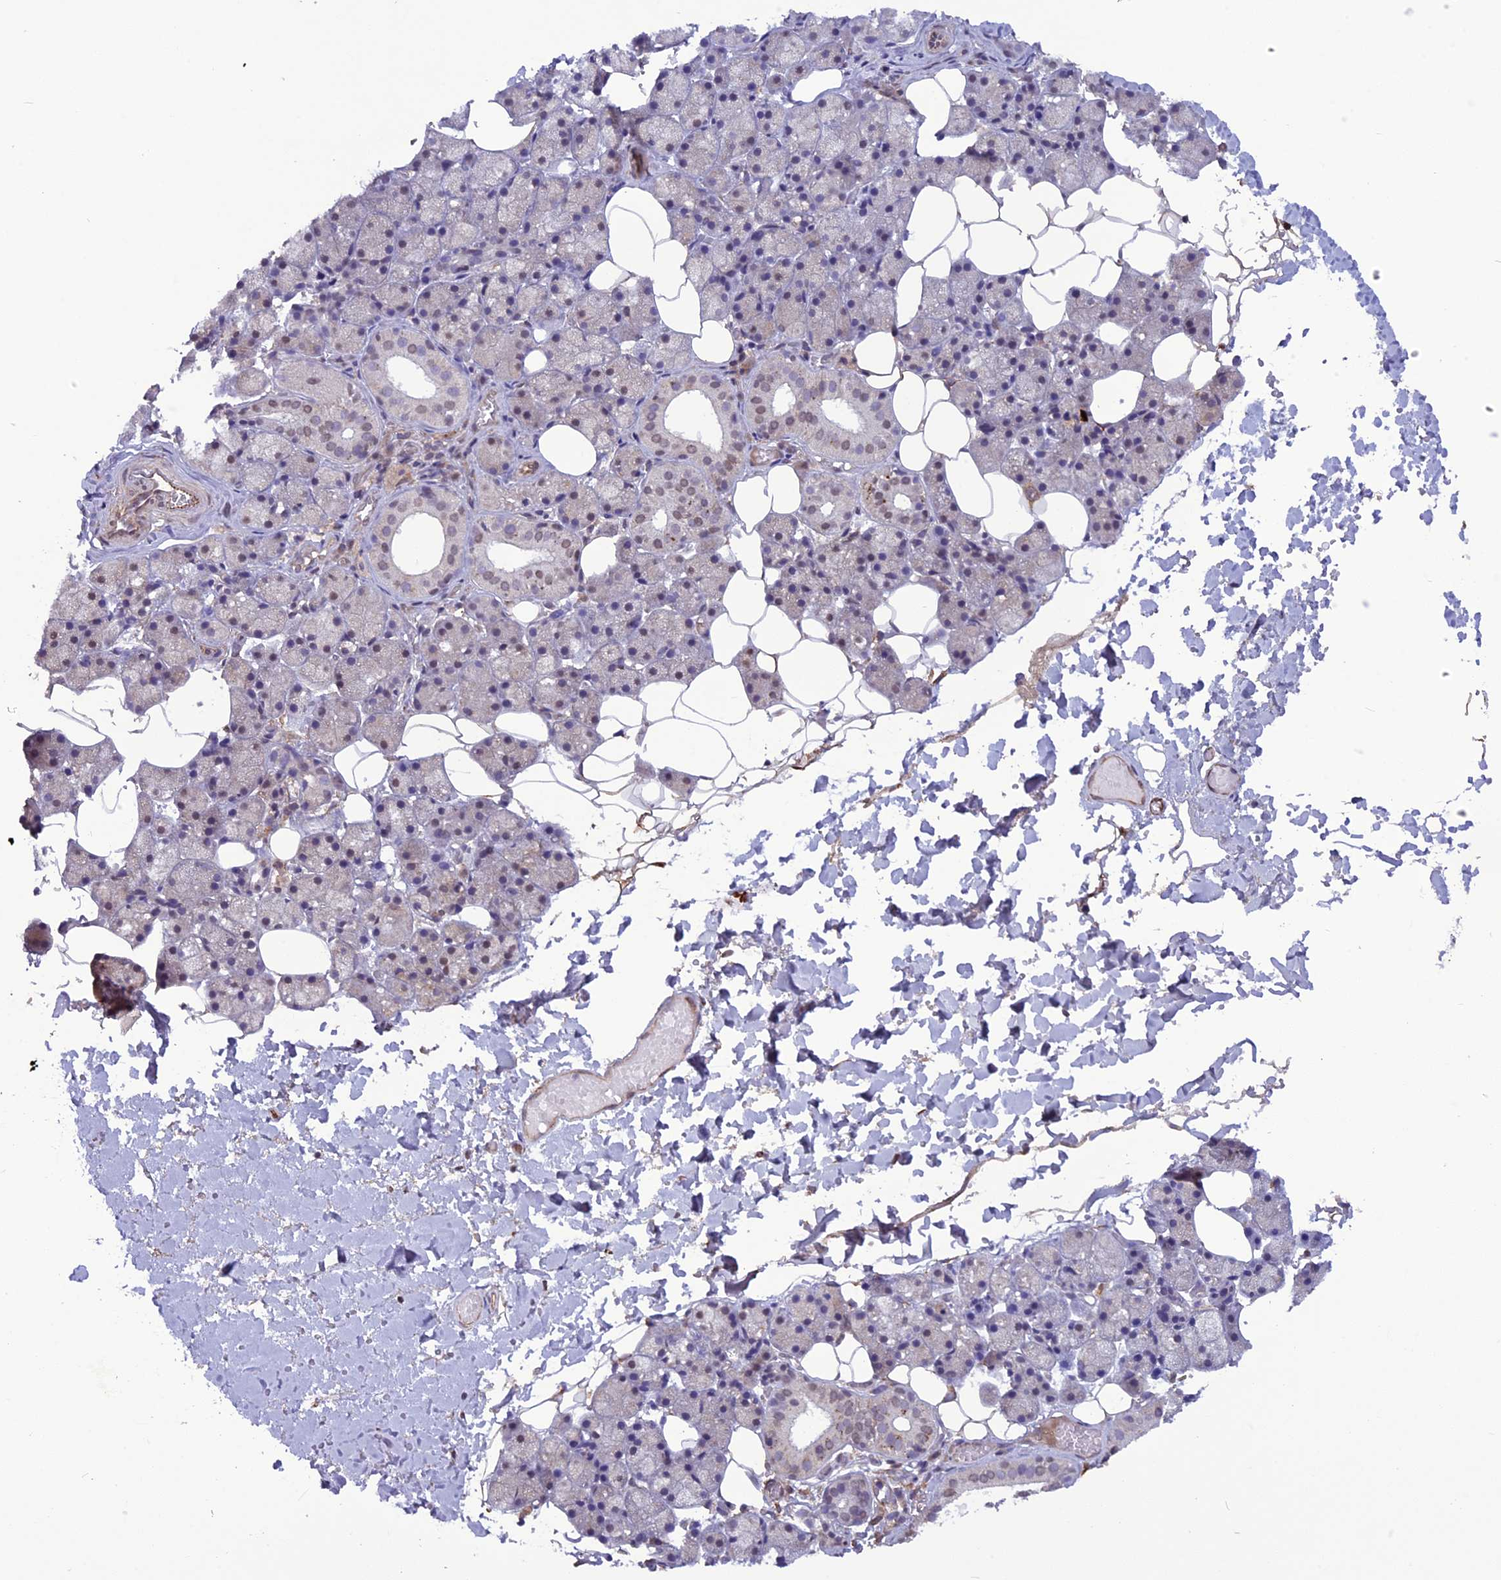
{"staining": {"intensity": "strong", "quantity": "<25%", "location": "cytoplasmic/membranous"}, "tissue": "salivary gland", "cell_type": "Glandular cells", "image_type": "normal", "snomed": [{"axis": "morphology", "description": "Normal tissue, NOS"}, {"axis": "topography", "description": "Salivary gland"}], "caption": "Strong cytoplasmic/membranous protein positivity is identified in approximately <25% of glandular cells in salivary gland. The staining is performed using DAB (3,3'-diaminobenzidine) brown chromogen to label protein expression. The nuclei are counter-stained blue using hematoxylin.", "gene": "C3orf70", "patient": {"sex": "female", "age": 33}}